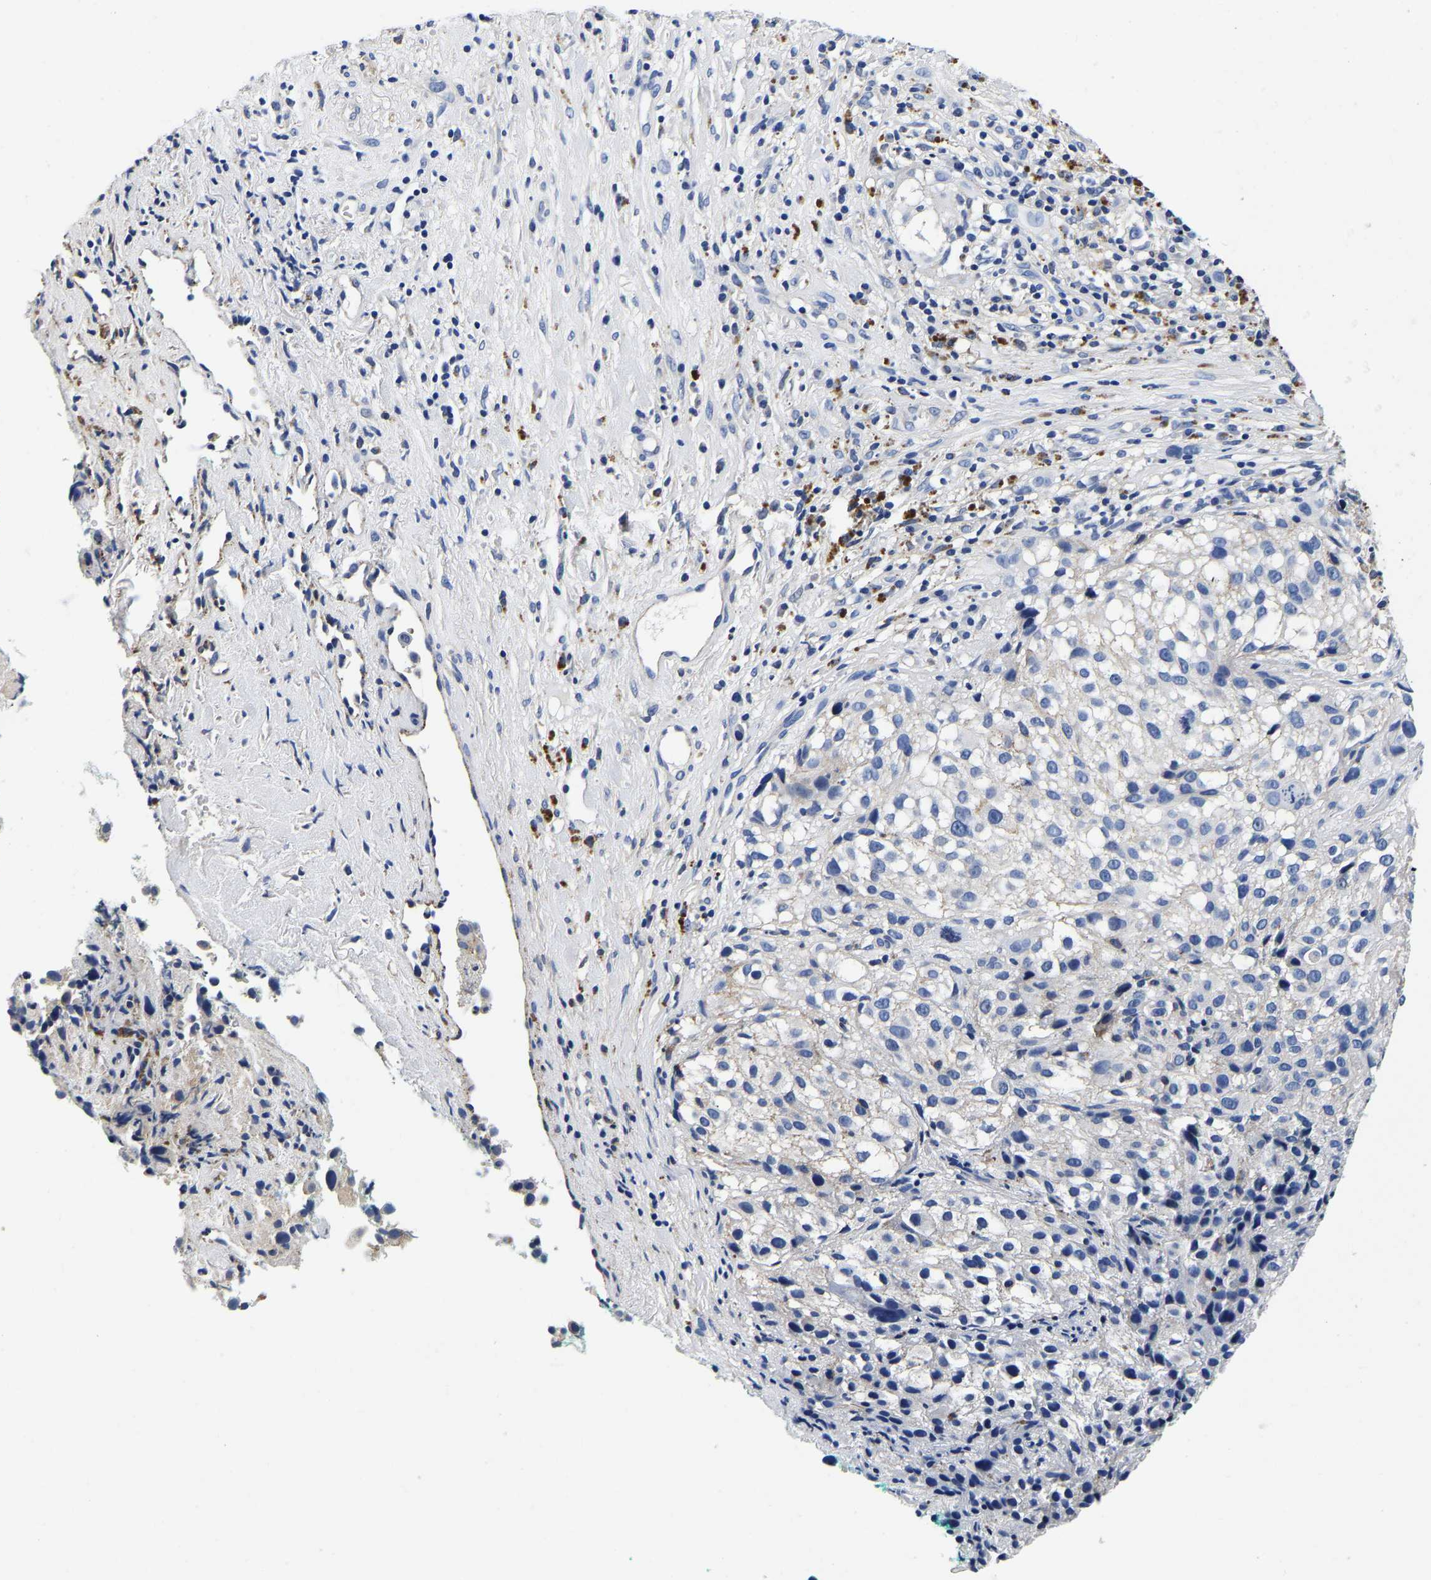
{"staining": {"intensity": "negative", "quantity": "none", "location": "none"}, "tissue": "melanoma", "cell_type": "Tumor cells", "image_type": "cancer", "snomed": [{"axis": "morphology", "description": "Necrosis, NOS"}, {"axis": "morphology", "description": "Malignant melanoma, NOS"}, {"axis": "topography", "description": "Skin"}], "caption": "Melanoma was stained to show a protein in brown. There is no significant expression in tumor cells.", "gene": "GRN", "patient": {"sex": "female", "age": 87}}